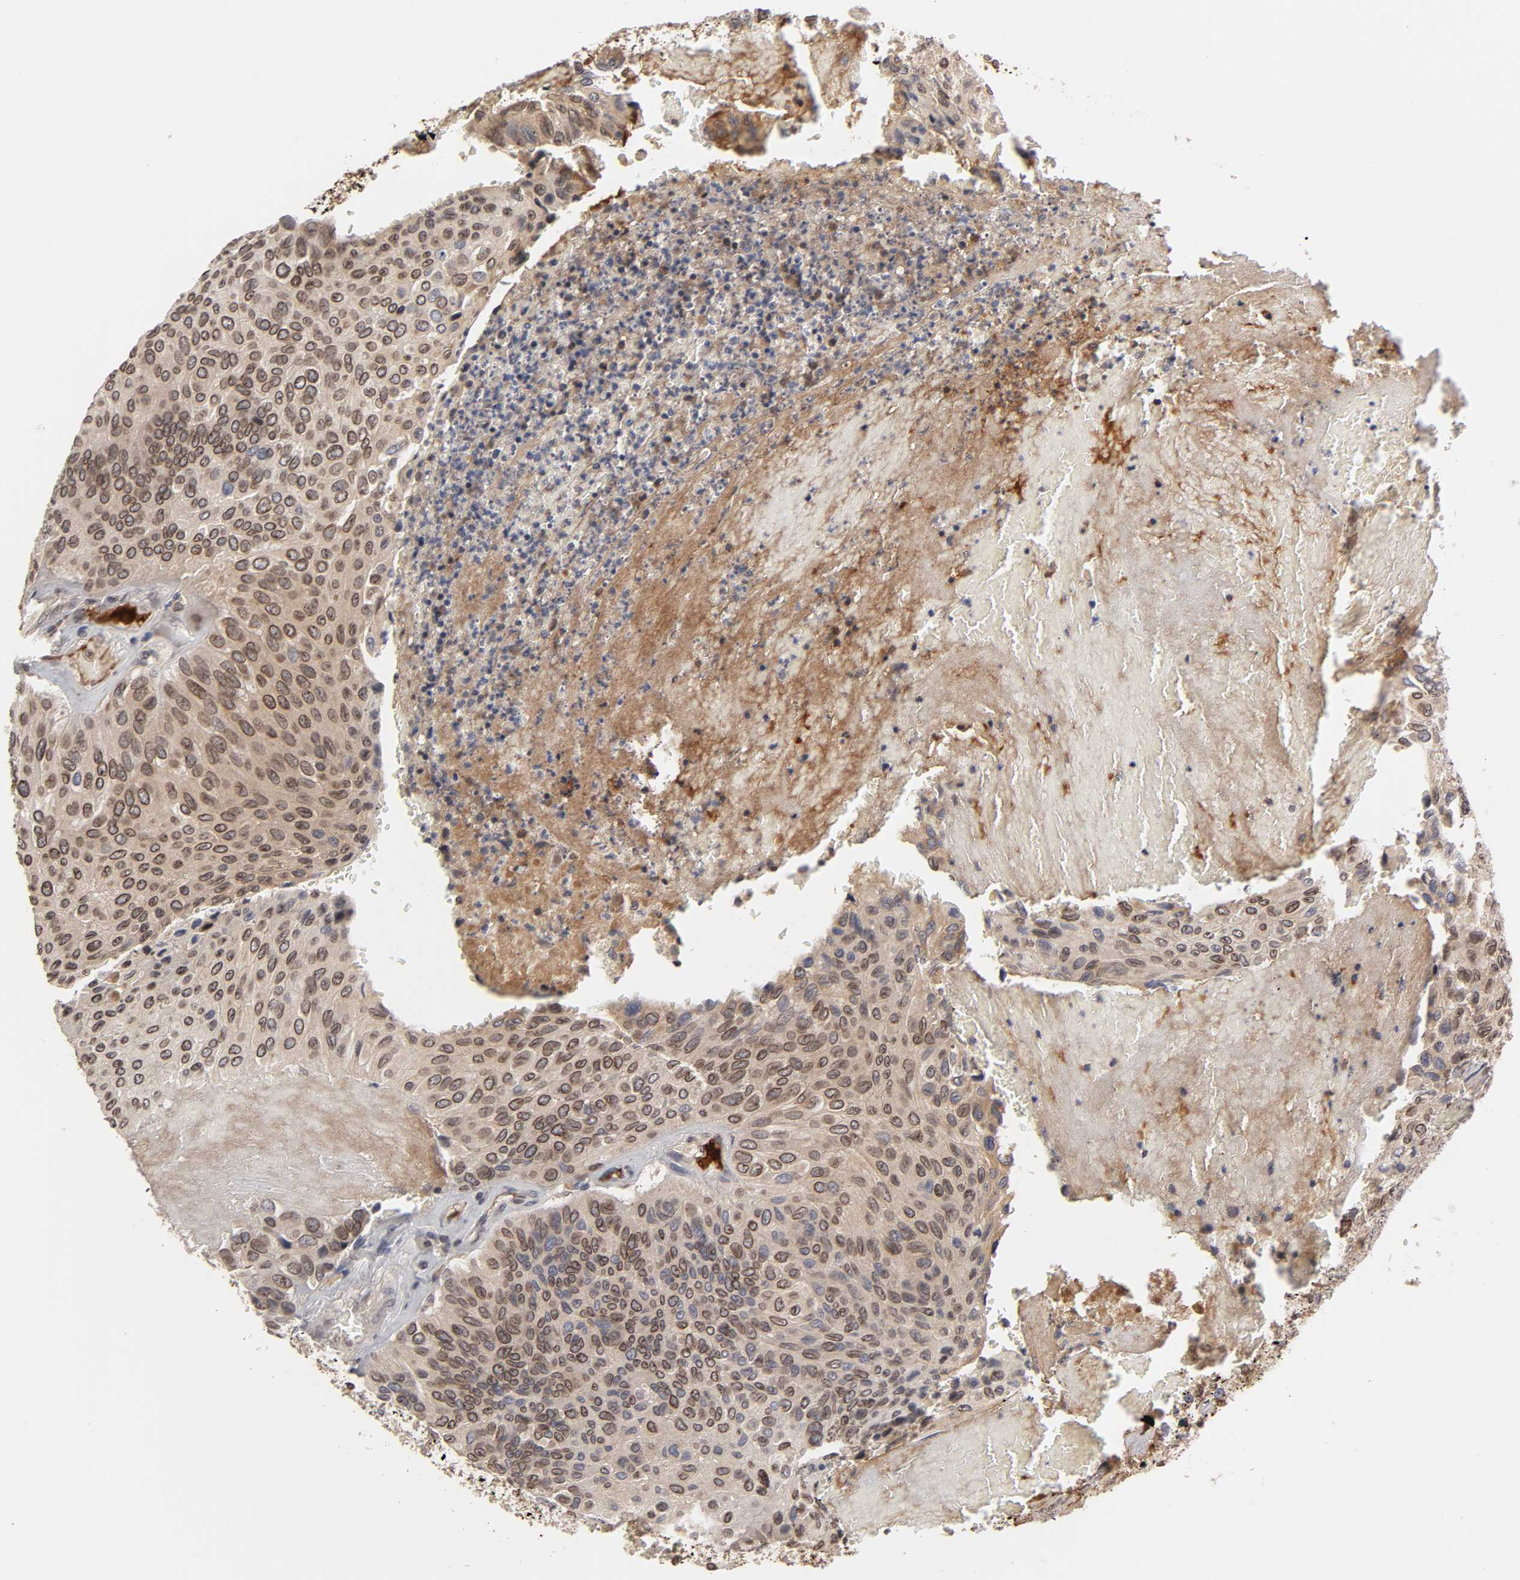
{"staining": {"intensity": "strong", "quantity": ">75%", "location": "cytoplasmic/membranous,nuclear"}, "tissue": "urothelial cancer", "cell_type": "Tumor cells", "image_type": "cancer", "snomed": [{"axis": "morphology", "description": "Urothelial carcinoma, High grade"}, {"axis": "topography", "description": "Urinary bladder"}], "caption": "Immunohistochemistry (IHC) staining of high-grade urothelial carcinoma, which demonstrates high levels of strong cytoplasmic/membranous and nuclear staining in approximately >75% of tumor cells indicating strong cytoplasmic/membranous and nuclear protein expression. The staining was performed using DAB (brown) for protein detection and nuclei were counterstained in hematoxylin (blue).", "gene": "CPN2", "patient": {"sex": "male", "age": 66}}